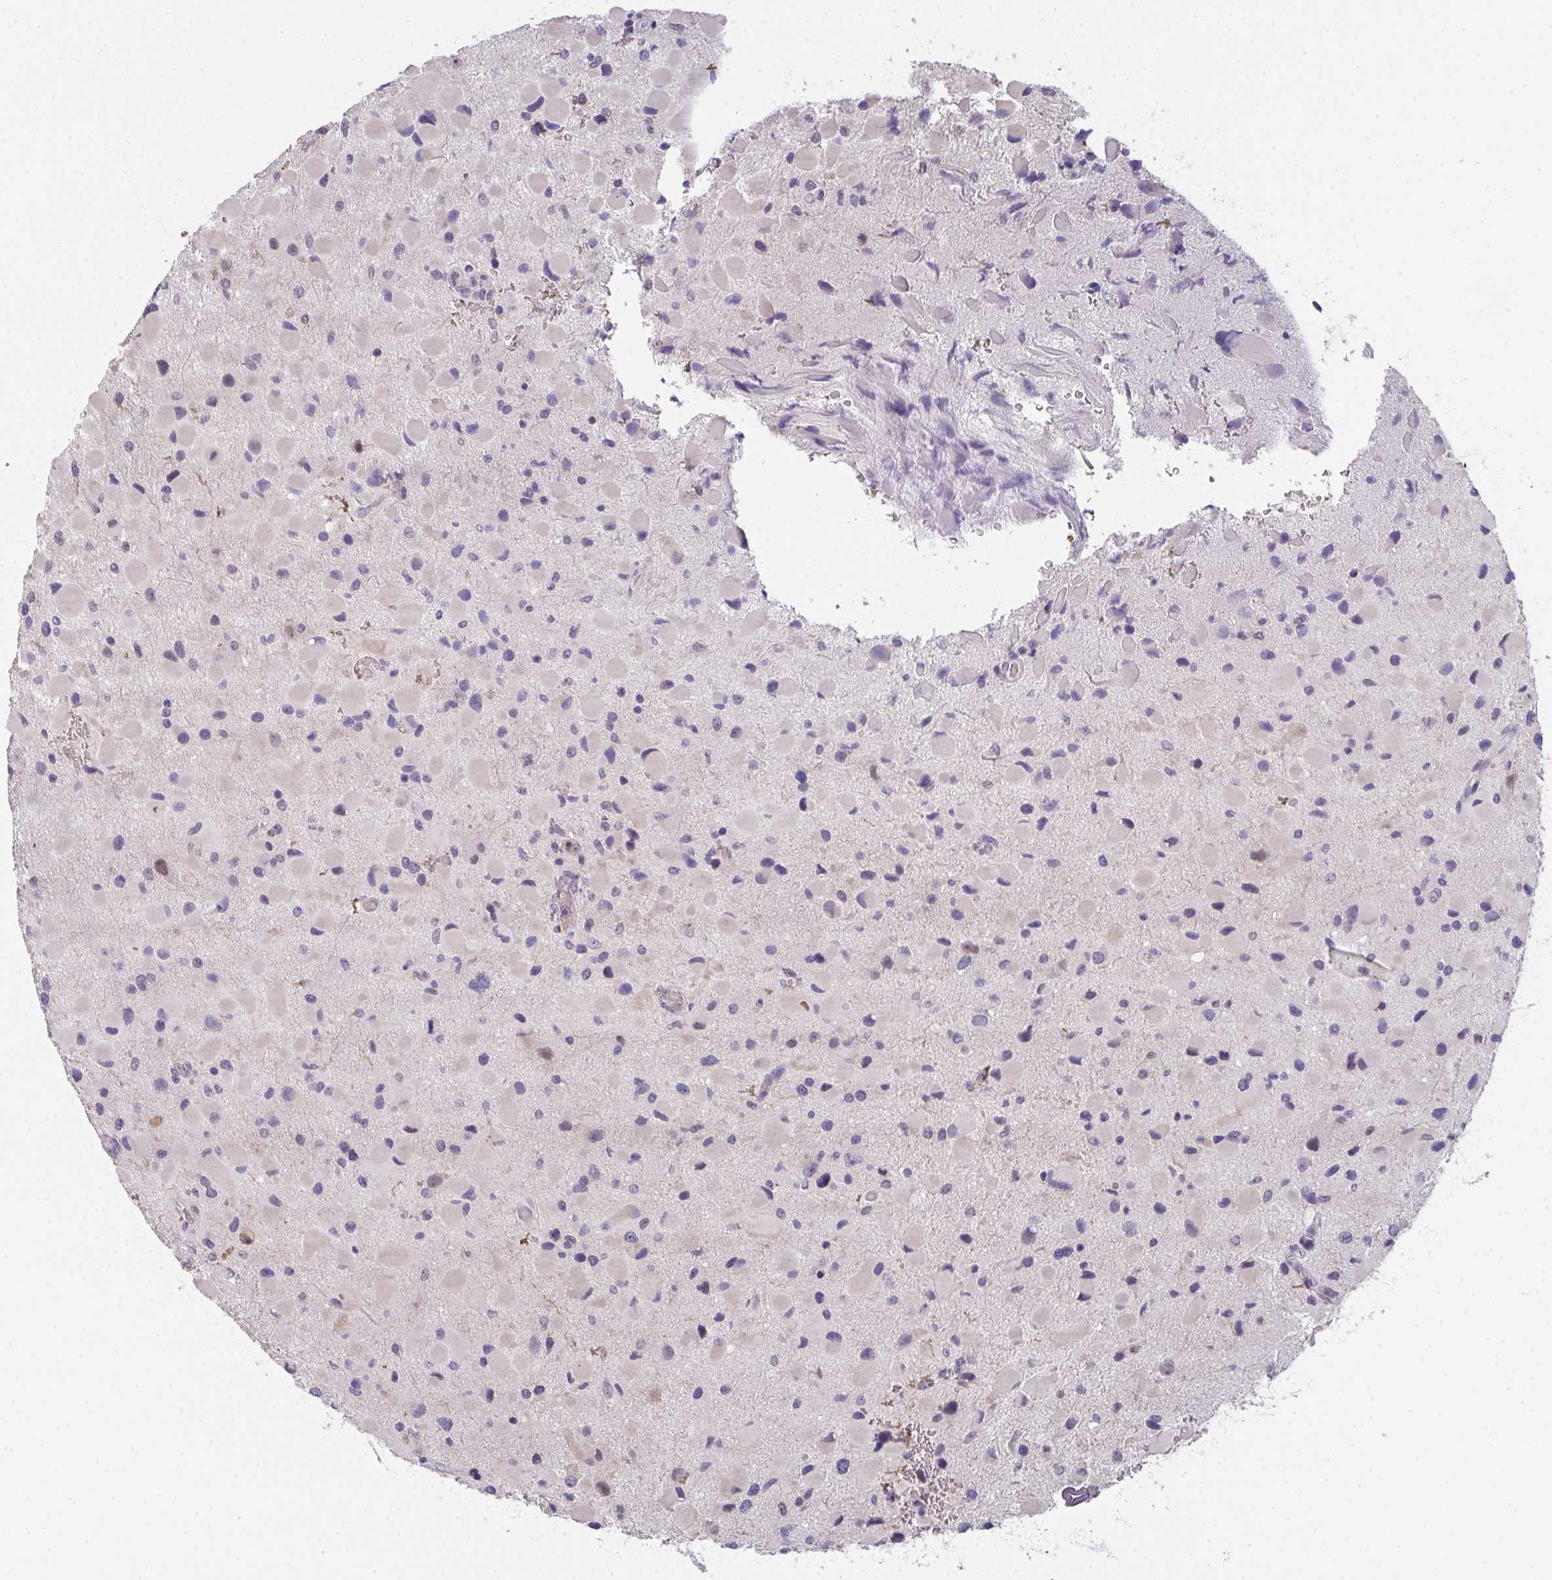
{"staining": {"intensity": "weak", "quantity": "<25%", "location": "nuclear"}, "tissue": "glioma", "cell_type": "Tumor cells", "image_type": "cancer", "snomed": [{"axis": "morphology", "description": "Glioma, malignant, Low grade"}, {"axis": "topography", "description": "Brain"}], "caption": "The micrograph reveals no staining of tumor cells in low-grade glioma (malignant).", "gene": "RIOK1", "patient": {"sex": "female", "age": 32}}